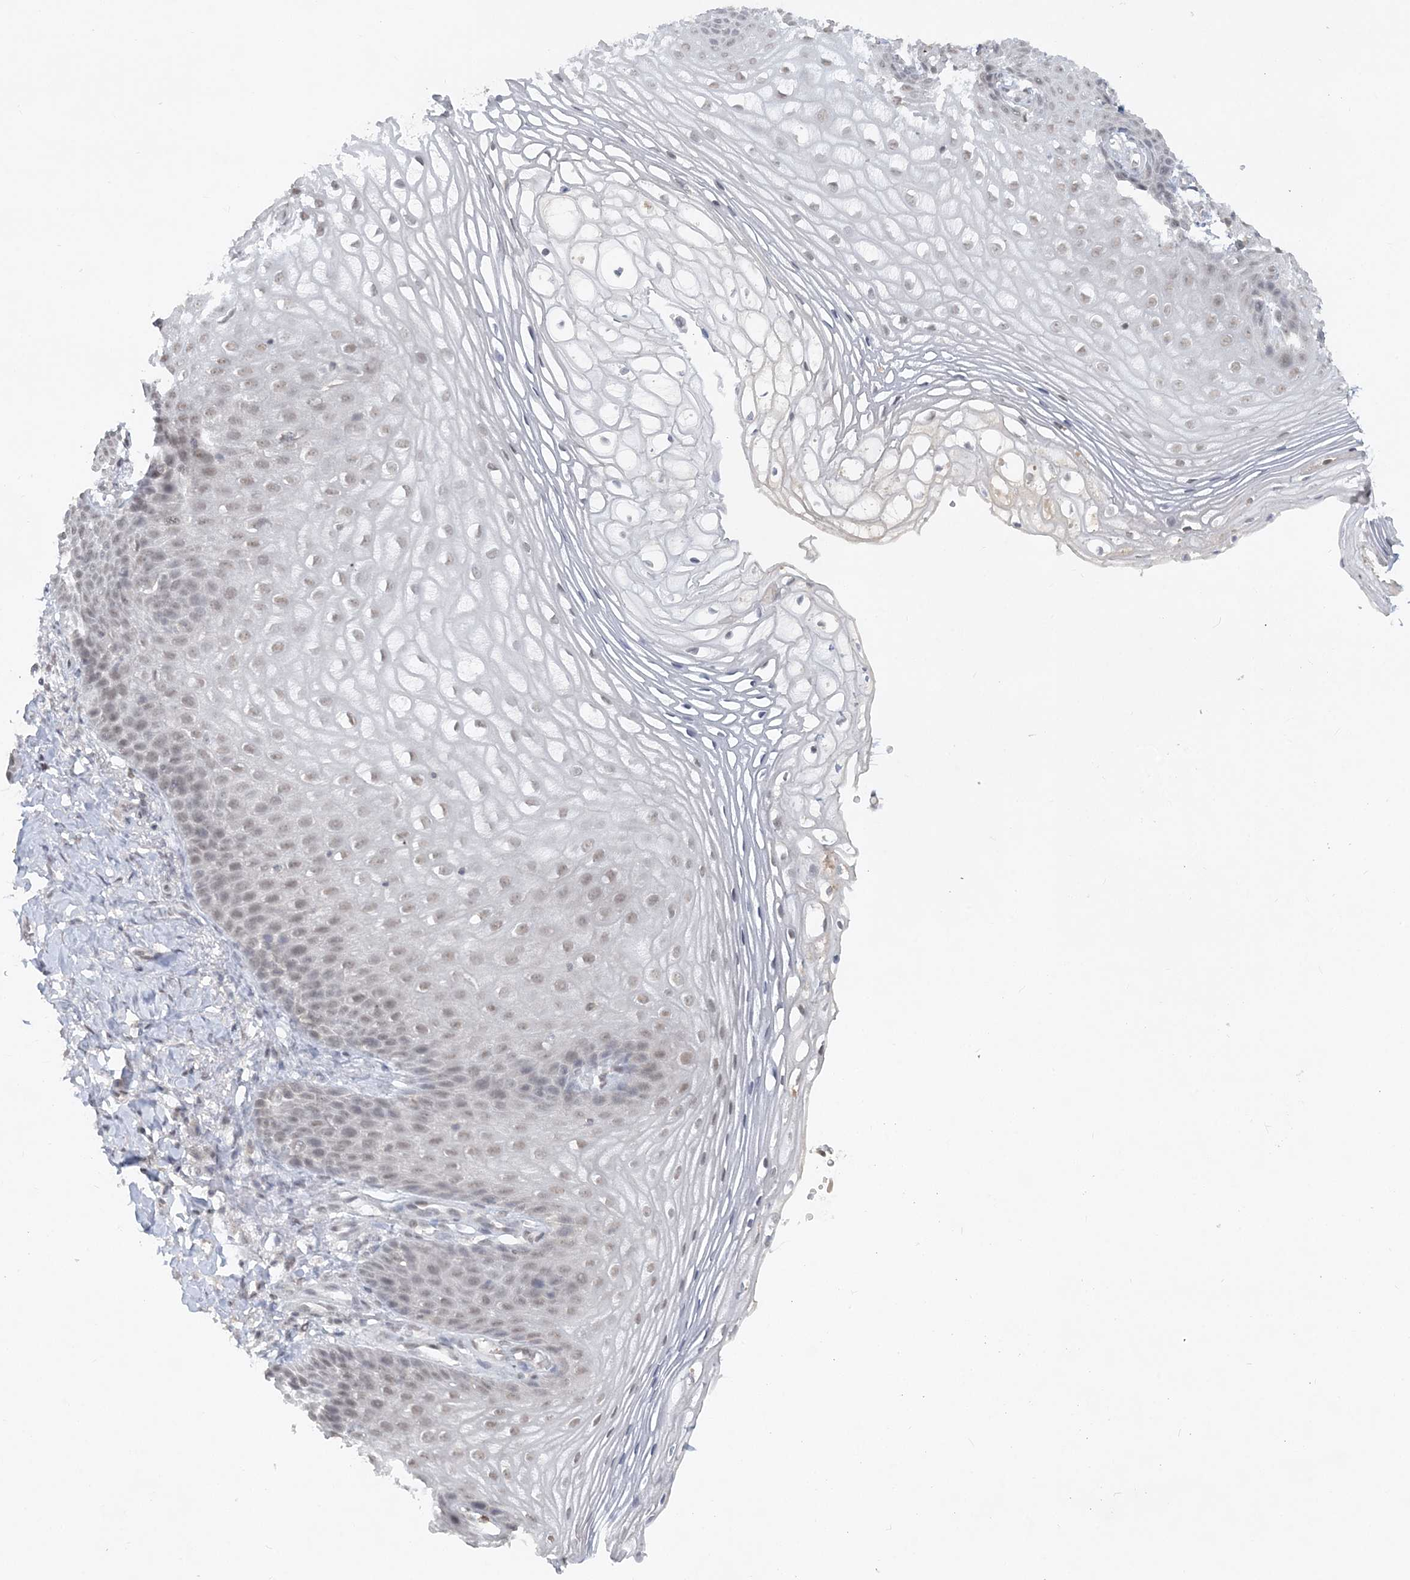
{"staining": {"intensity": "weak", "quantity": "<25%", "location": "nuclear"}, "tissue": "vagina", "cell_type": "Squamous epithelial cells", "image_type": "normal", "snomed": [{"axis": "morphology", "description": "Normal tissue, NOS"}, {"axis": "topography", "description": "Vagina"}], "caption": "This is a image of immunohistochemistry staining of unremarkable vagina, which shows no expression in squamous epithelial cells. The staining was performed using DAB (3,3'-diaminobenzidine) to visualize the protein expression in brown, while the nuclei were stained in blue with hematoxylin (Magnification: 20x).", "gene": "KMT2D", "patient": {"sex": "female", "age": 60}}